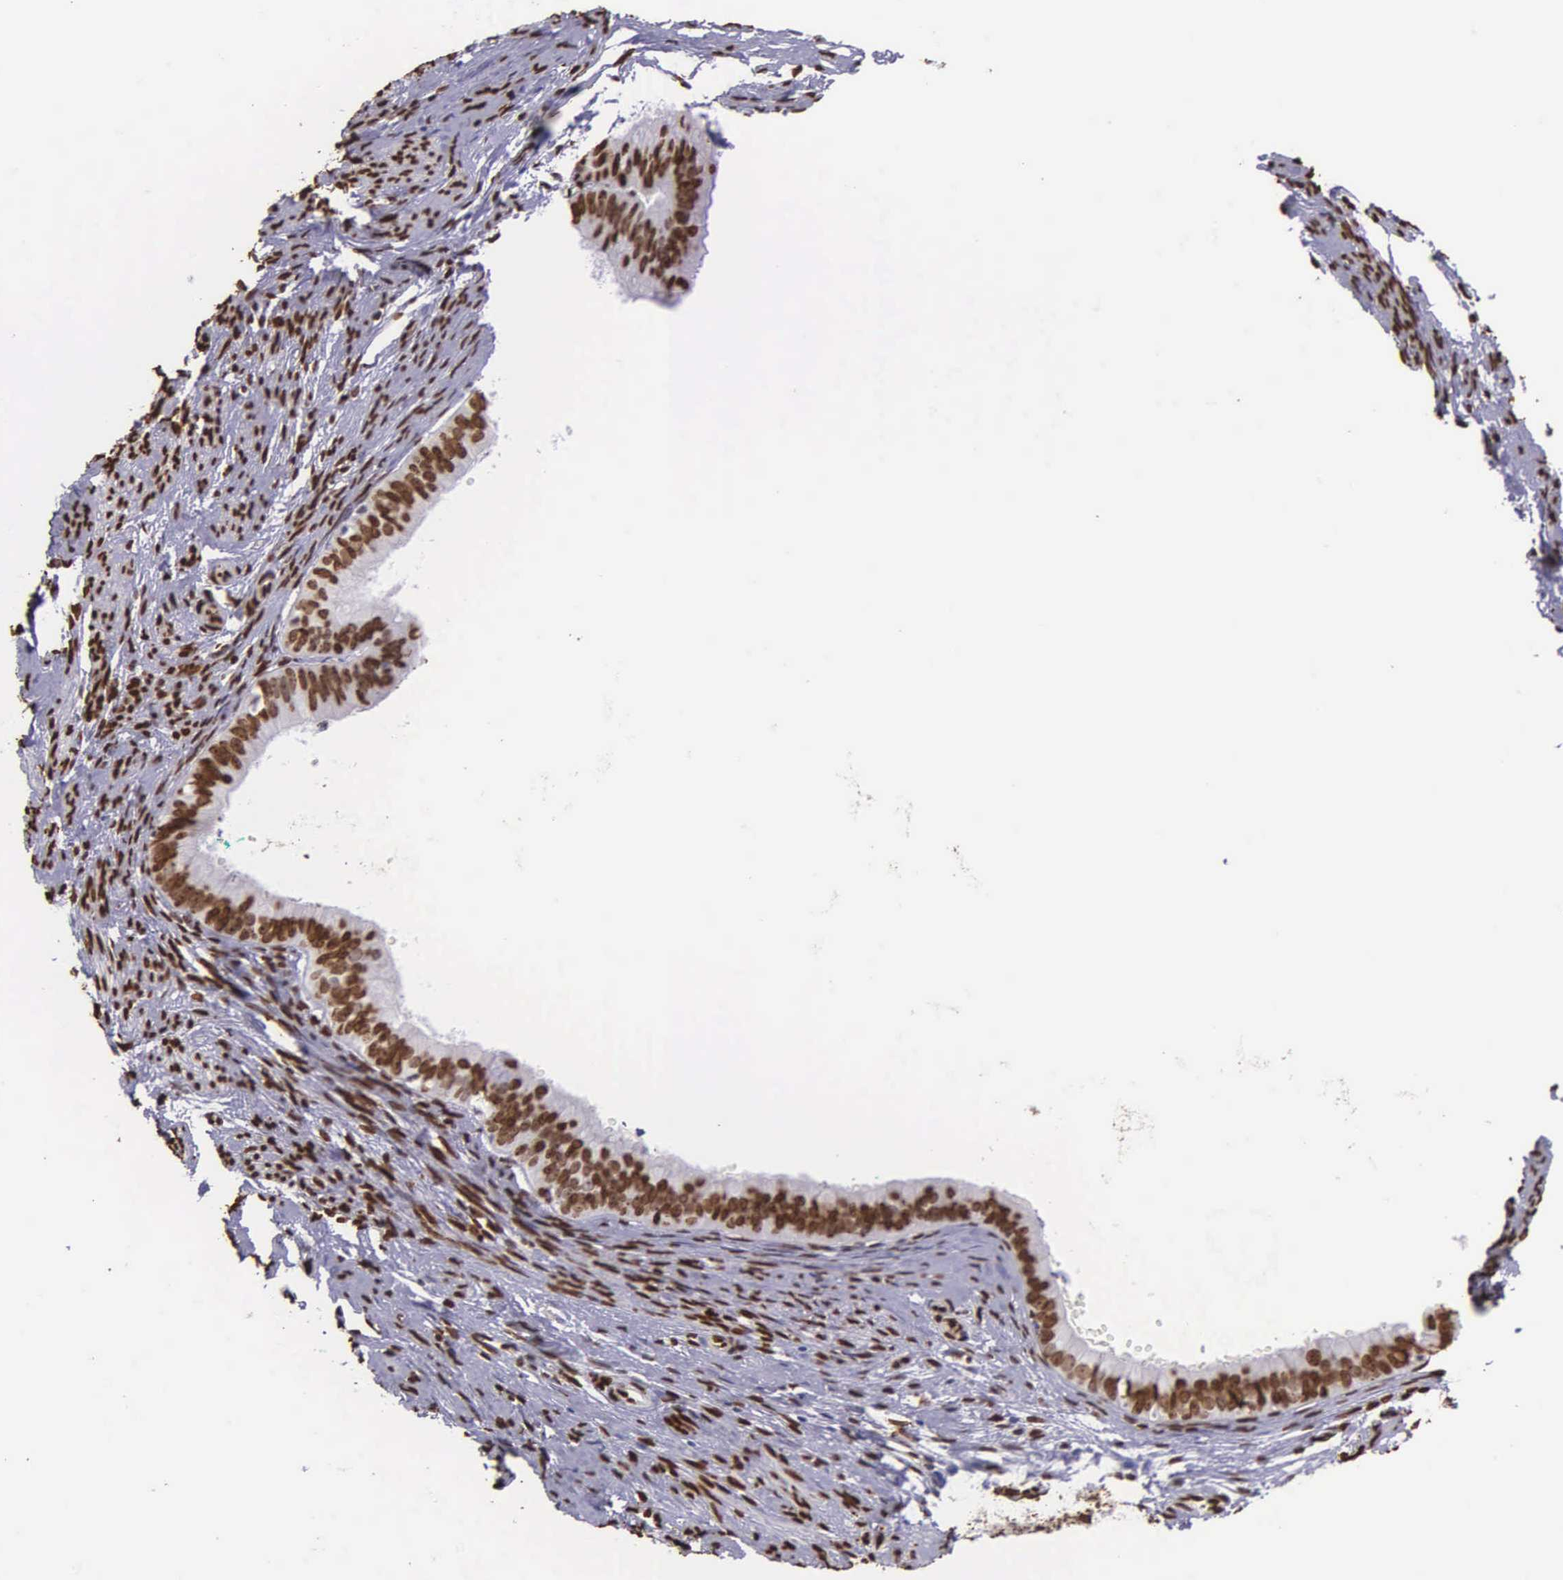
{"staining": {"intensity": "strong", "quantity": ">75%", "location": "nuclear"}, "tissue": "endometrial cancer", "cell_type": "Tumor cells", "image_type": "cancer", "snomed": [{"axis": "morphology", "description": "Adenocarcinoma, NOS"}, {"axis": "topography", "description": "Endometrium"}], "caption": "Adenocarcinoma (endometrial) was stained to show a protein in brown. There is high levels of strong nuclear expression in approximately >75% of tumor cells.", "gene": "H1-0", "patient": {"sex": "female", "age": 76}}